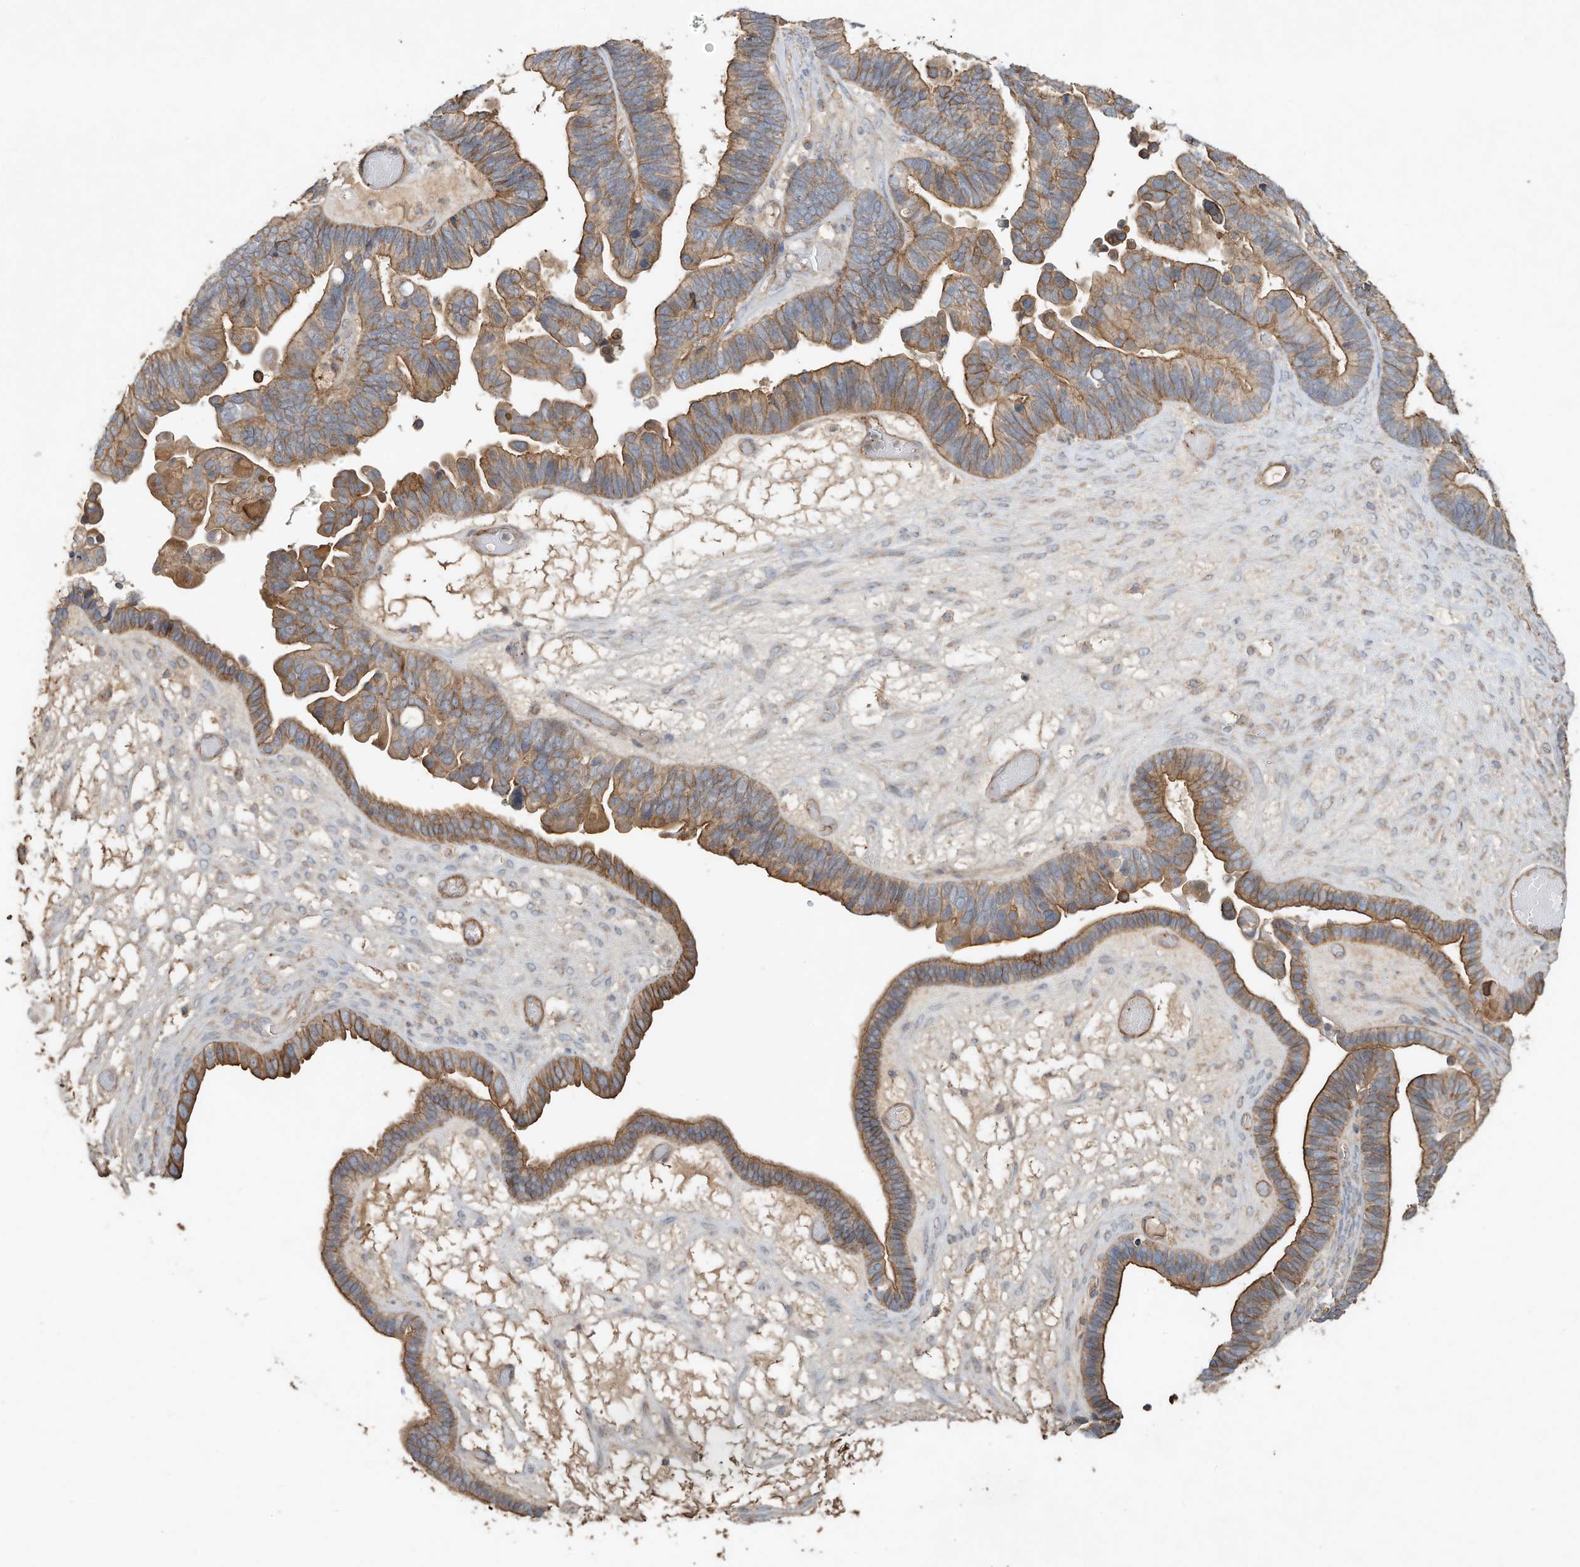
{"staining": {"intensity": "moderate", "quantity": ">75%", "location": "cytoplasmic/membranous"}, "tissue": "ovarian cancer", "cell_type": "Tumor cells", "image_type": "cancer", "snomed": [{"axis": "morphology", "description": "Cystadenocarcinoma, serous, NOS"}, {"axis": "topography", "description": "Ovary"}], "caption": "IHC image of human serous cystadenocarcinoma (ovarian) stained for a protein (brown), which demonstrates medium levels of moderate cytoplasmic/membranous positivity in about >75% of tumor cells.", "gene": "HTR5A", "patient": {"sex": "female", "age": 56}}